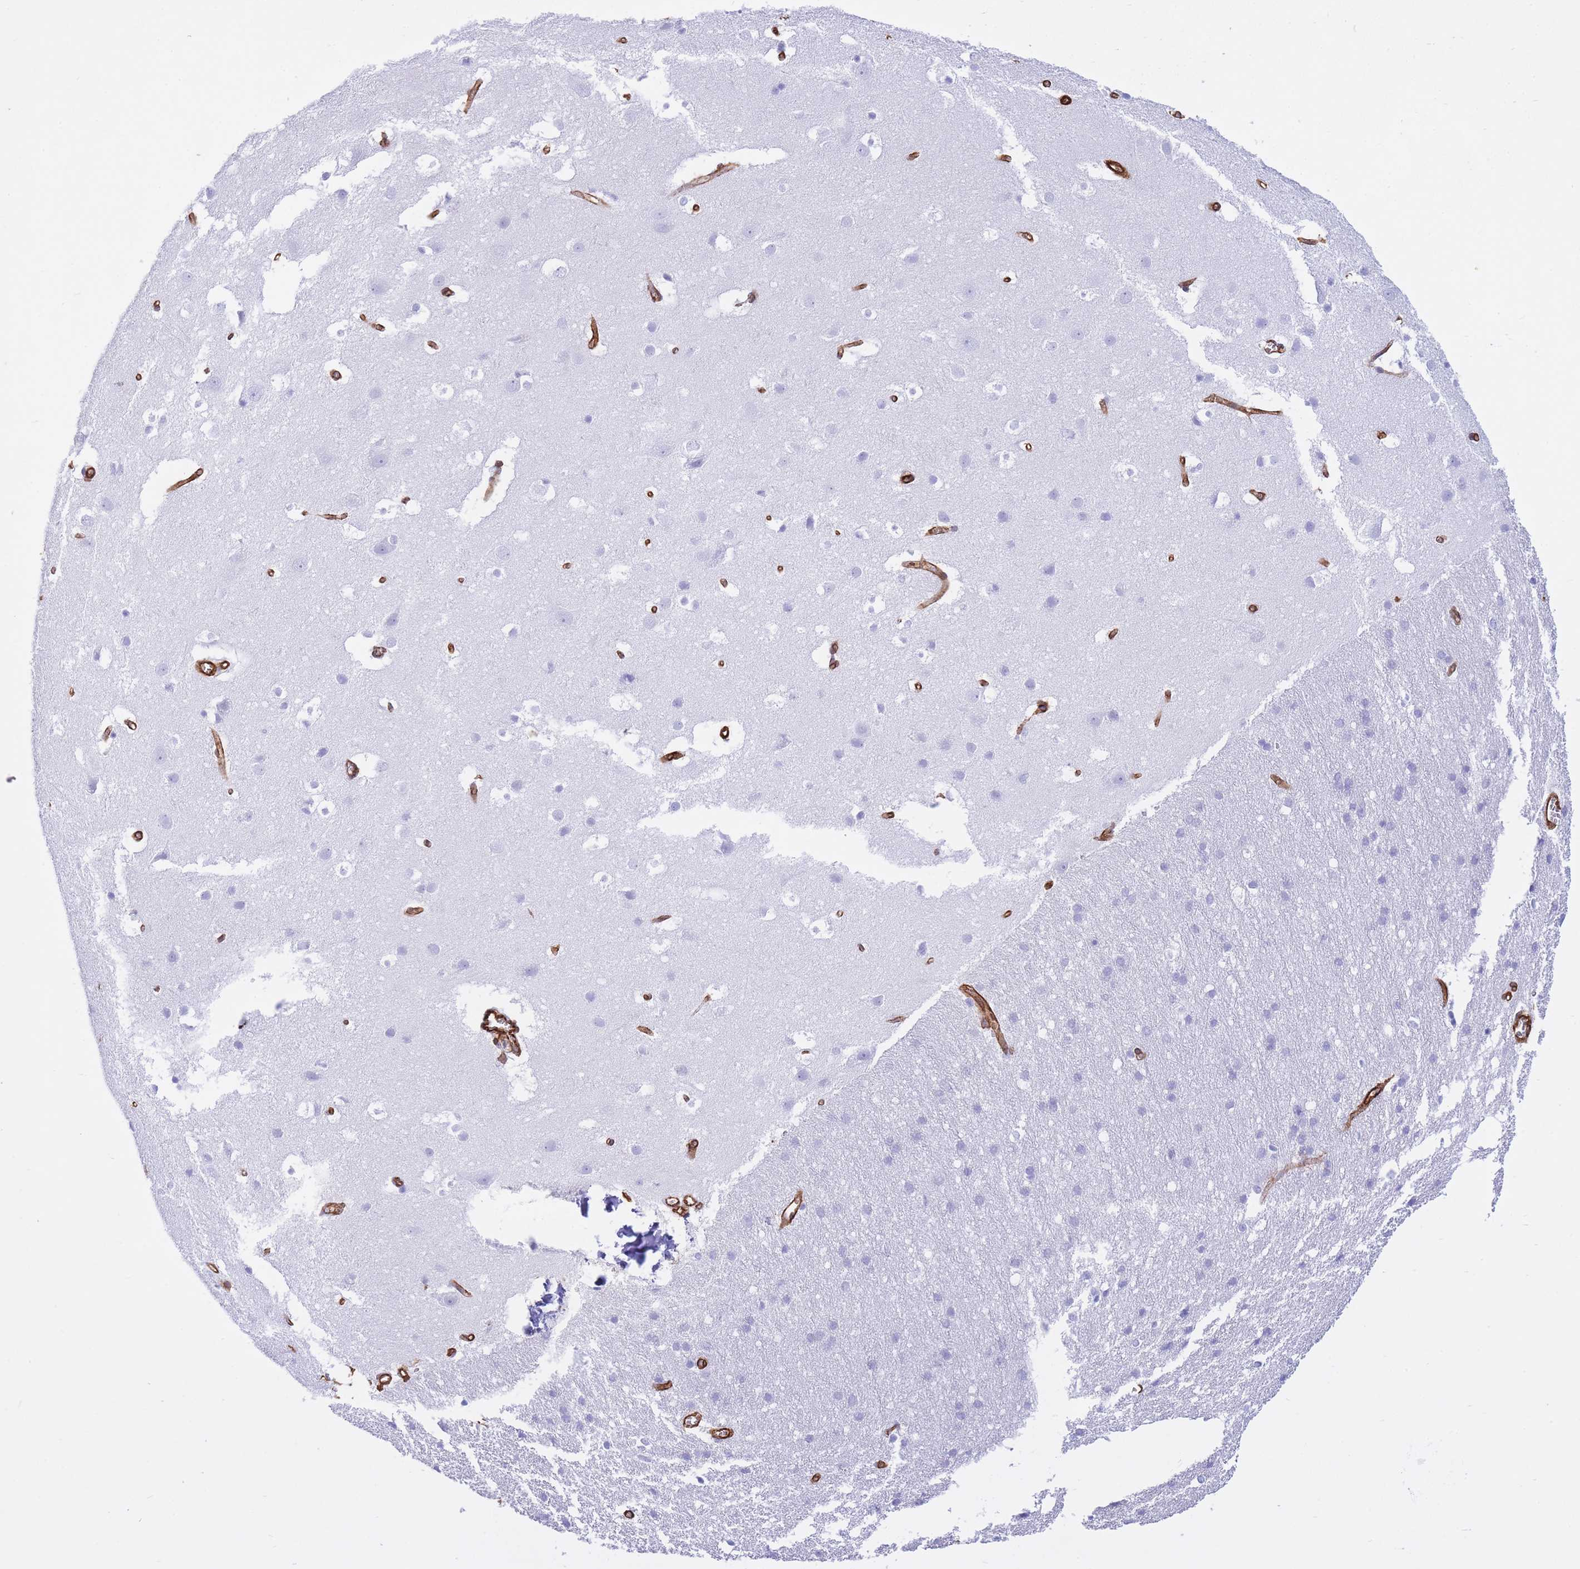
{"staining": {"intensity": "strong", "quantity": ">75%", "location": "cytoplasmic/membranous"}, "tissue": "cerebral cortex", "cell_type": "Endothelial cells", "image_type": "normal", "snomed": [{"axis": "morphology", "description": "Normal tissue, NOS"}, {"axis": "topography", "description": "Cerebral cortex"}], "caption": "Strong cytoplasmic/membranous protein staining is identified in approximately >75% of endothelial cells in cerebral cortex.", "gene": "CAVIN1", "patient": {"sex": "male", "age": 54}}